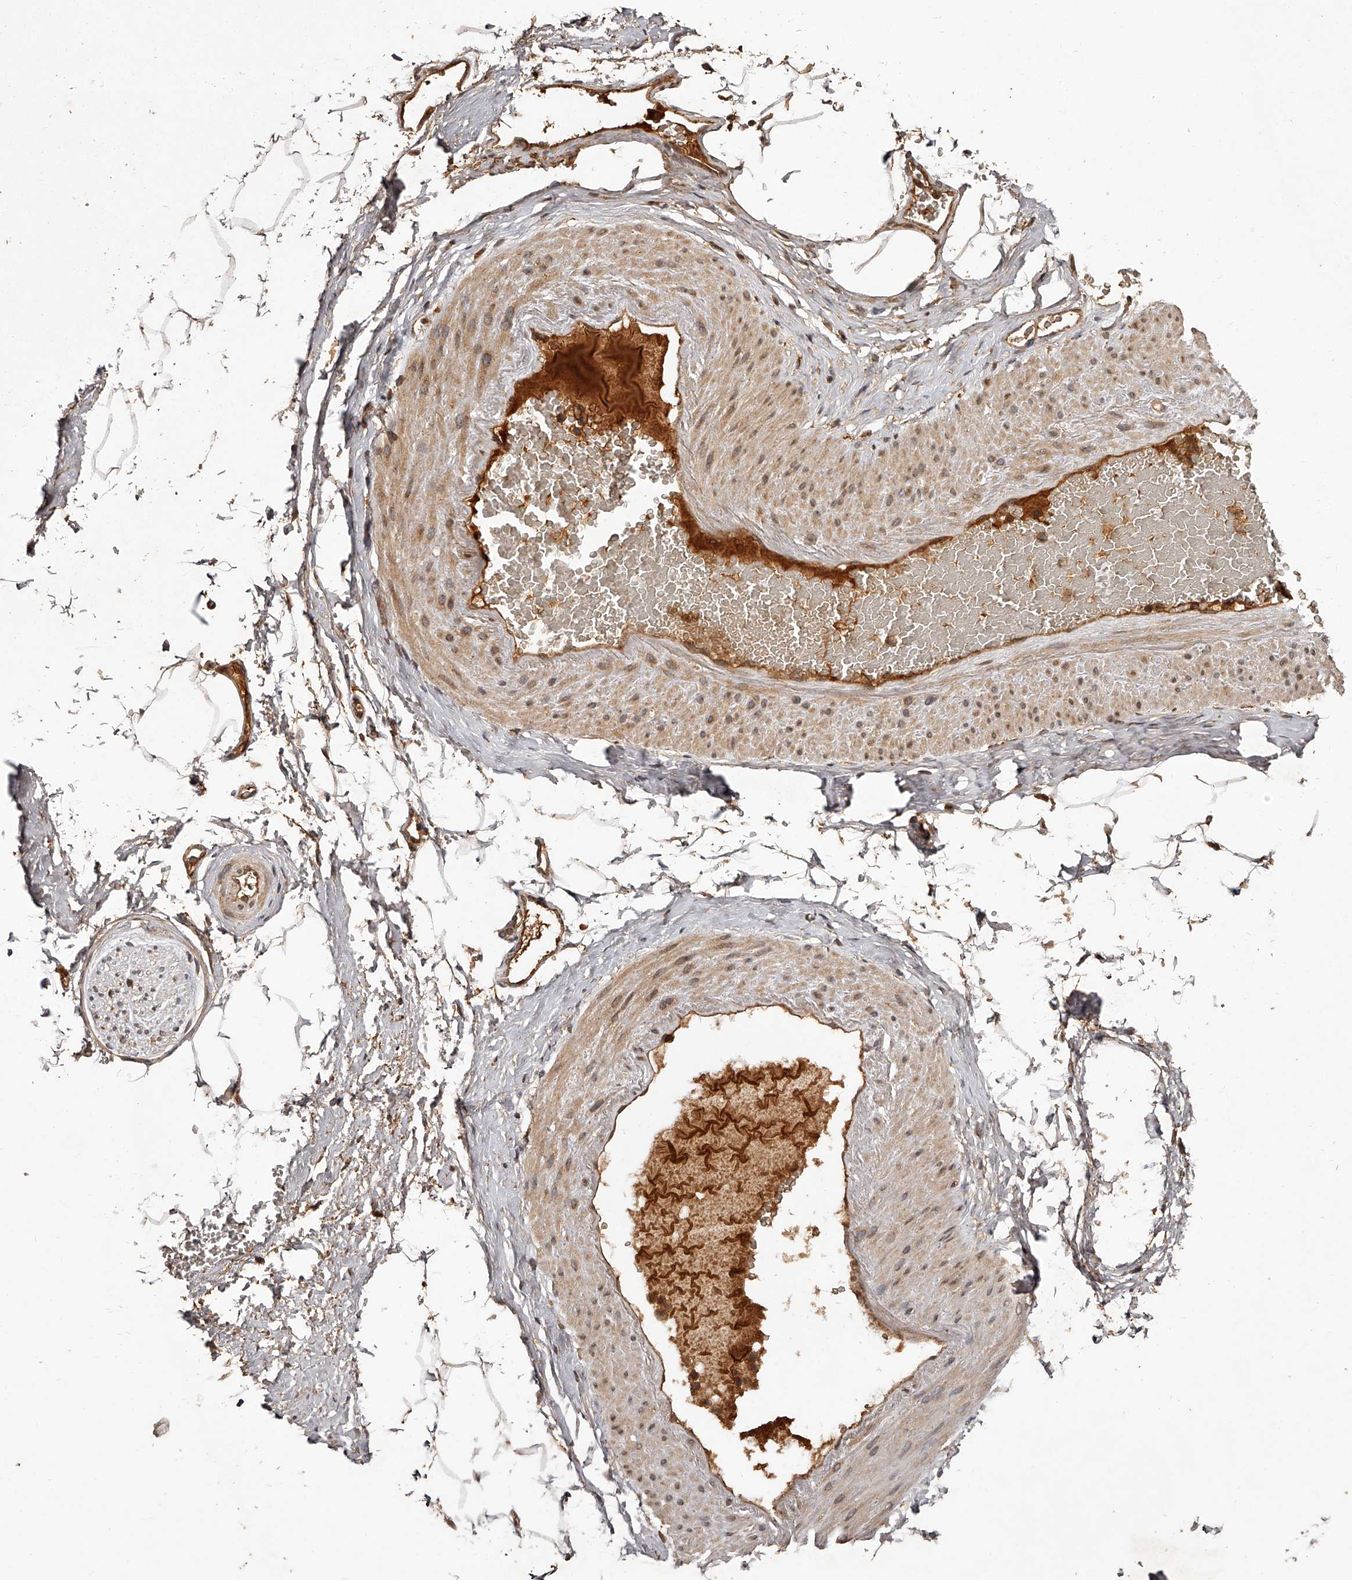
{"staining": {"intensity": "strong", "quantity": ">75%", "location": "cytoplasmic/membranous"}, "tissue": "adipose tissue", "cell_type": "Adipocytes", "image_type": "normal", "snomed": [{"axis": "morphology", "description": "Normal tissue, NOS"}, {"axis": "morphology", "description": "Adenocarcinoma, Low grade"}, {"axis": "topography", "description": "Prostate"}, {"axis": "topography", "description": "Peripheral nerve tissue"}], "caption": "Immunohistochemical staining of benign human adipose tissue reveals >75% levels of strong cytoplasmic/membranous protein expression in approximately >75% of adipocytes.", "gene": "CRYZL1", "patient": {"sex": "male", "age": 63}}